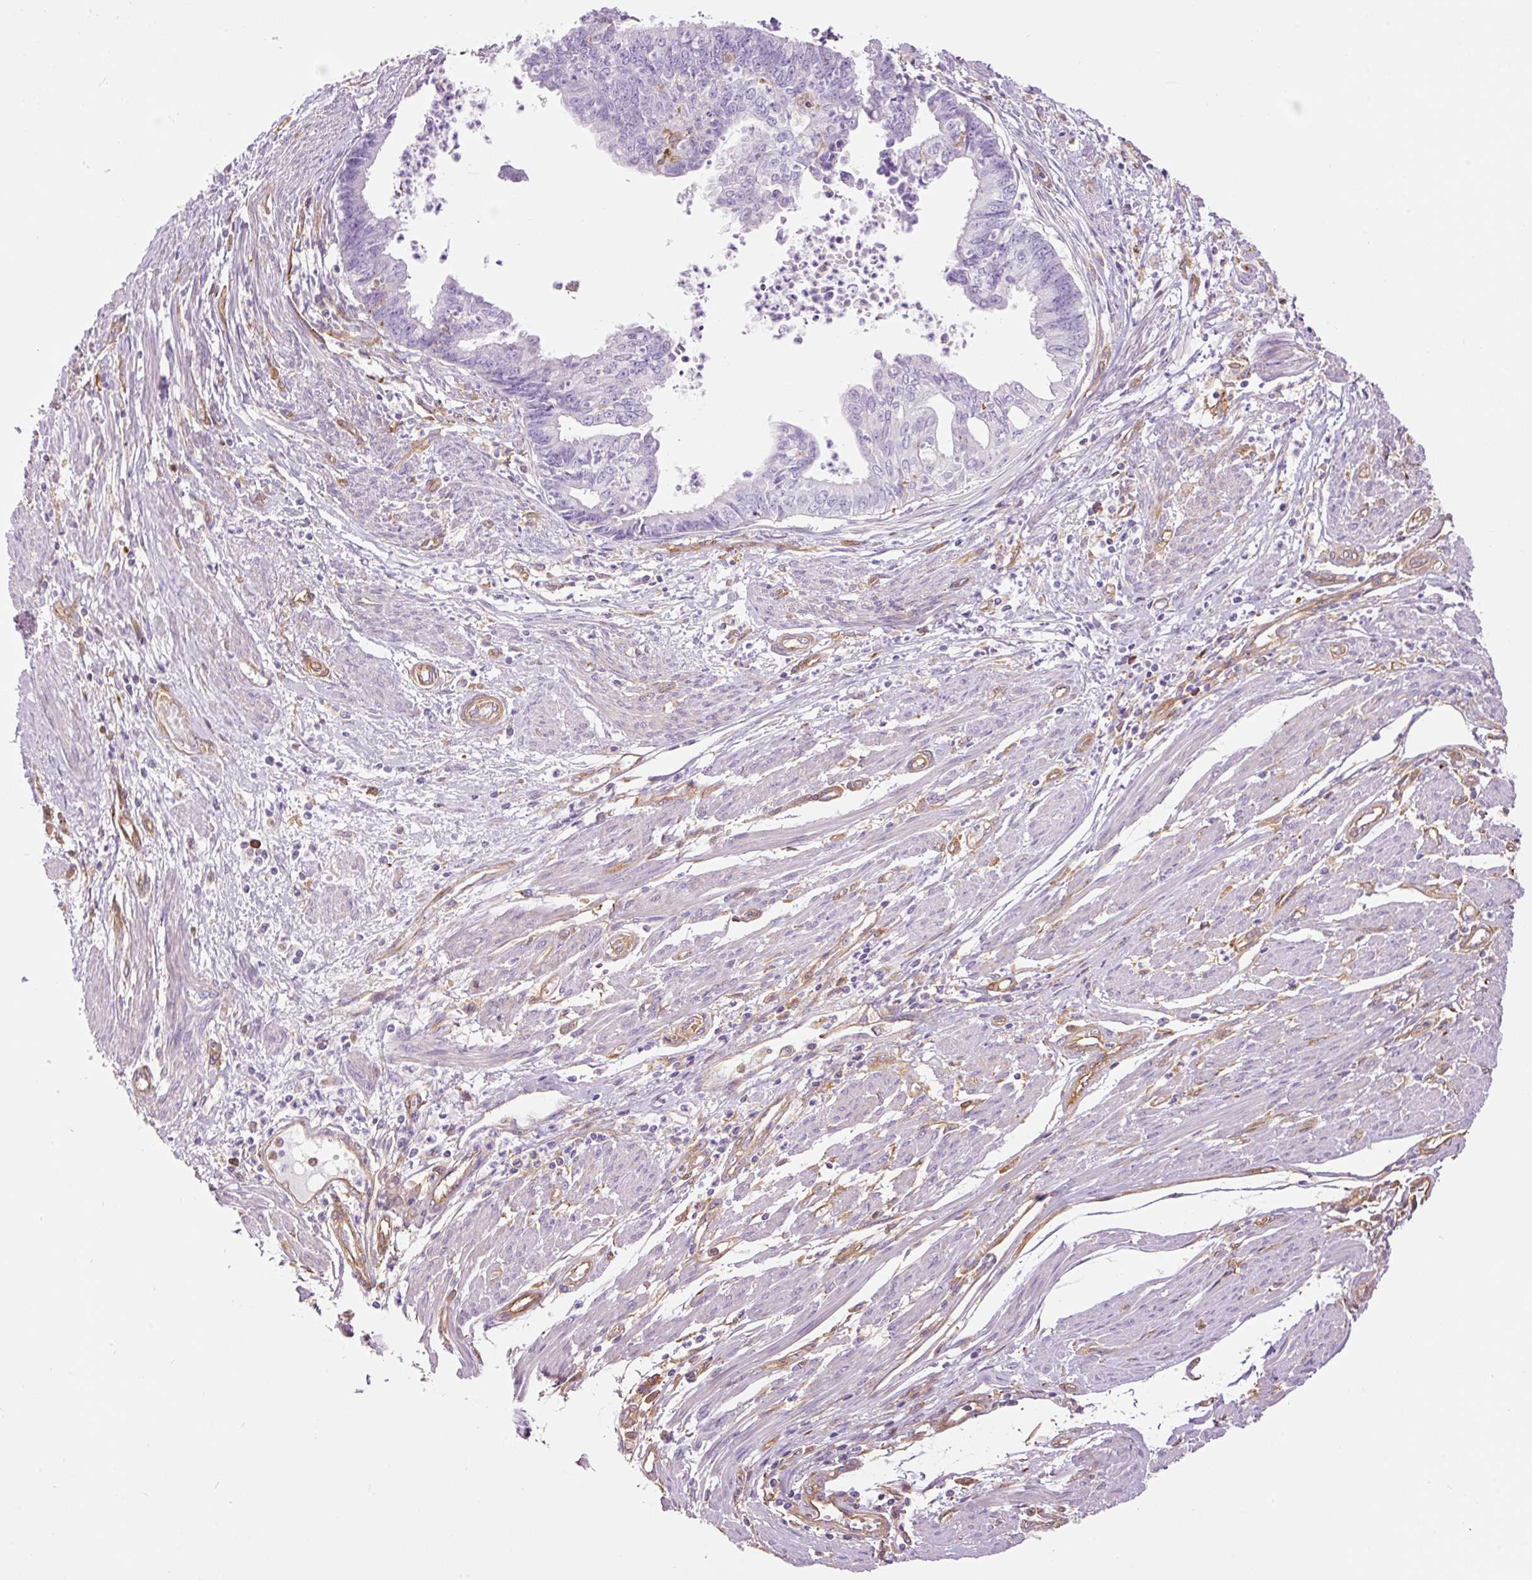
{"staining": {"intensity": "negative", "quantity": "none", "location": "none"}, "tissue": "endometrial cancer", "cell_type": "Tumor cells", "image_type": "cancer", "snomed": [{"axis": "morphology", "description": "Adenocarcinoma, NOS"}, {"axis": "topography", "description": "Endometrium"}], "caption": "Tumor cells show no significant positivity in endometrial cancer (adenocarcinoma).", "gene": "IL10RB", "patient": {"sex": "female", "age": 73}}